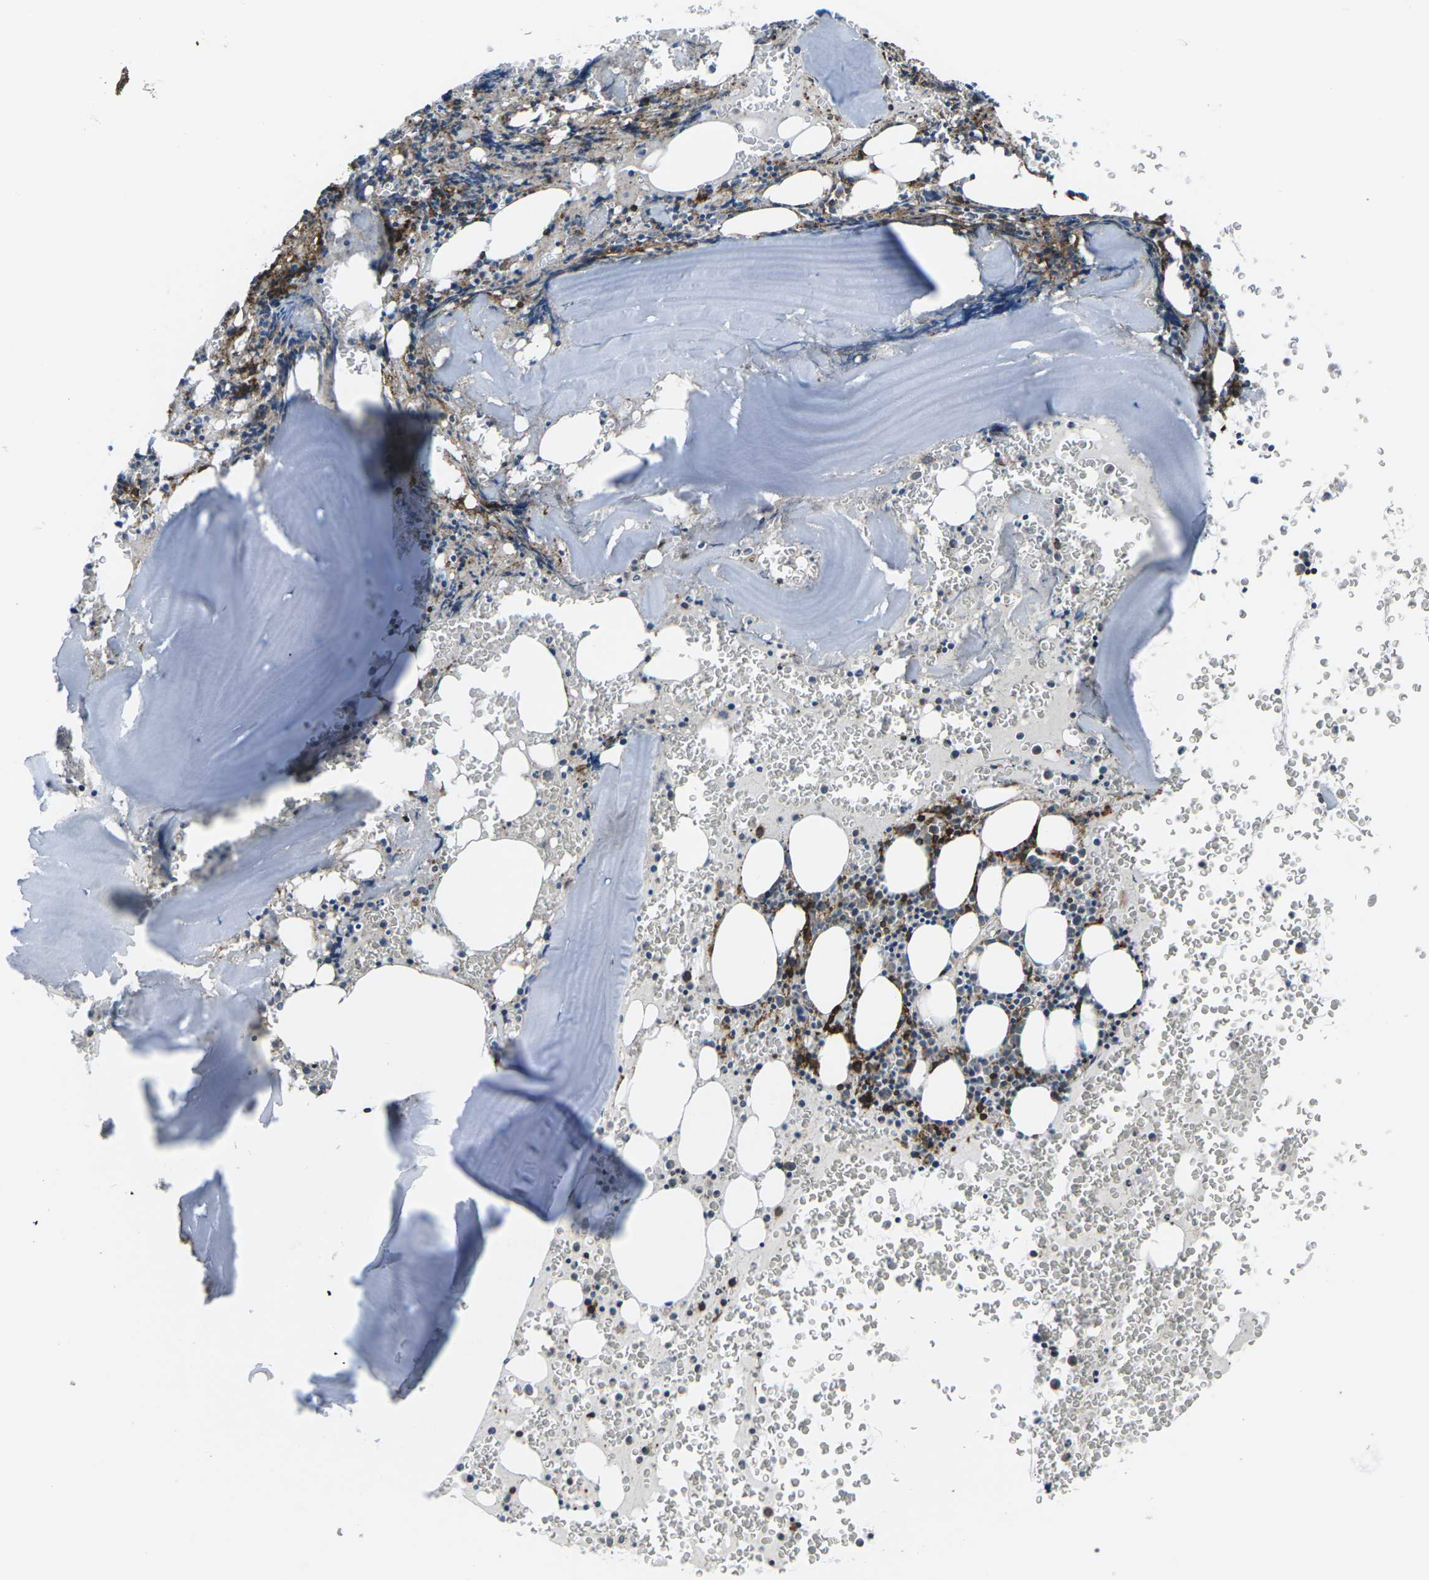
{"staining": {"intensity": "moderate", "quantity": "25%-75%", "location": "cytoplasmic/membranous"}, "tissue": "bone marrow", "cell_type": "Hematopoietic cells", "image_type": "normal", "snomed": [{"axis": "morphology", "description": "Normal tissue, NOS"}, {"axis": "morphology", "description": "Inflammation, NOS"}, {"axis": "topography", "description": "Bone marrow"}], "caption": "The image shows a brown stain indicating the presence of a protein in the cytoplasmic/membranous of hematopoietic cells in bone marrow. The protein of interest is stained brown, and the nuclei are stained in blue (DAB (3,3'-diaminobenzidine) IHC with brightfield microscopy, high magnification).", "gene": "PTPN1", "patient": {"sex": "male", "age": 37}}